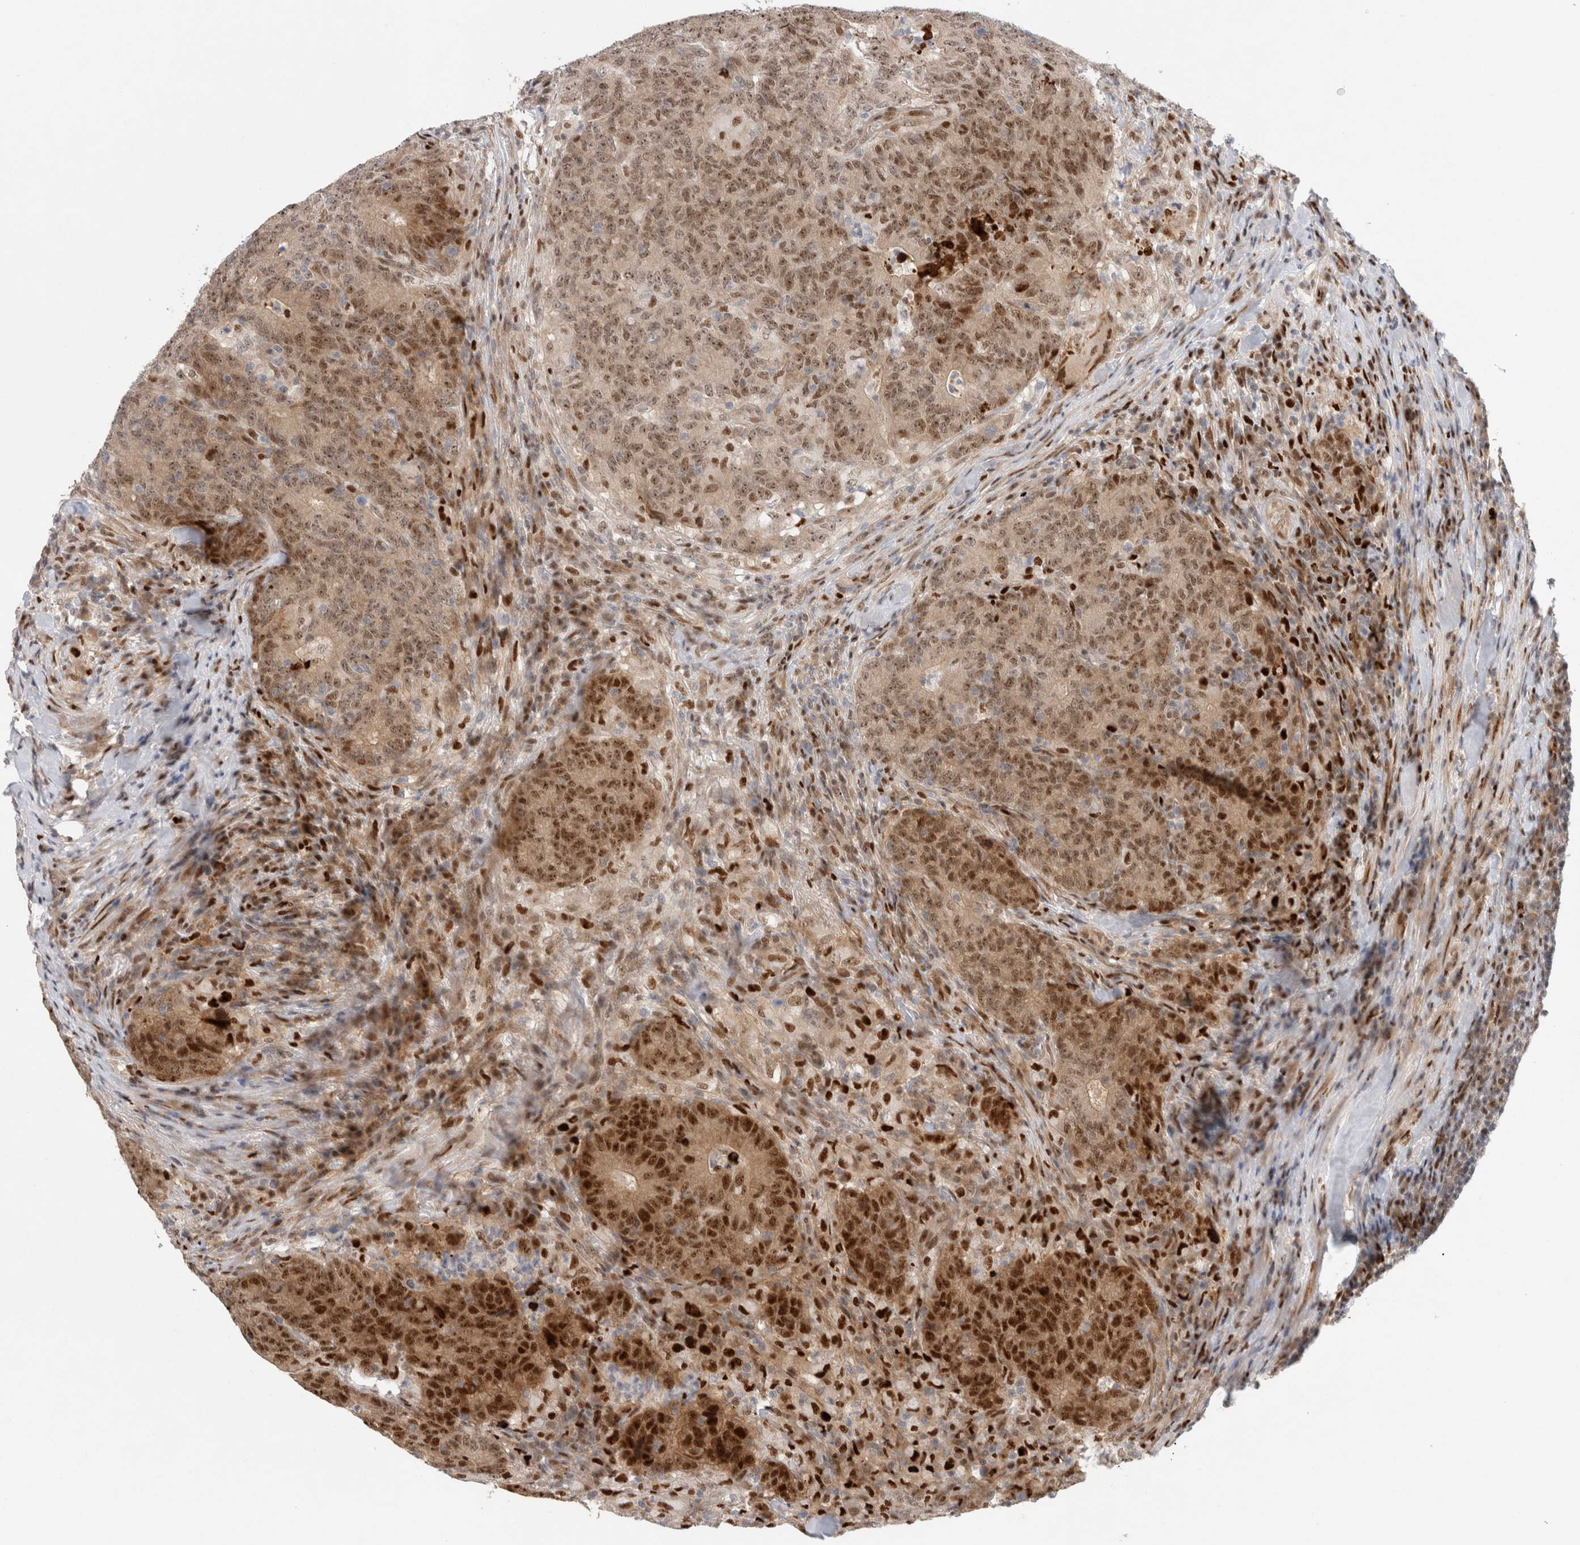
{"staining": {"intensity": "moderate", "quantity": ">75%", "location": "cytoplasmic/membranous,nuclear"}, "tissue": "colorectal cancer", "cell_type": "Tumor cells", "image_type": "cancer", "snomed": [{"axis": "morphology", "description": "Normal tissue, NOS"}, {"axis": "morphology", "description": "Adenocarcinoma, NOS"}, {"axis": "topography", "description": "Colon"}], "caption": "A micrograph showing moderate cytoplasmic/membranous and nuclear positivity in about >75% of tumor cells in colorectal cancer, as visualized by brown immunohistochemical staining.", "gene": "TCF4", "patient": {"sex": "female", "age": 75}}